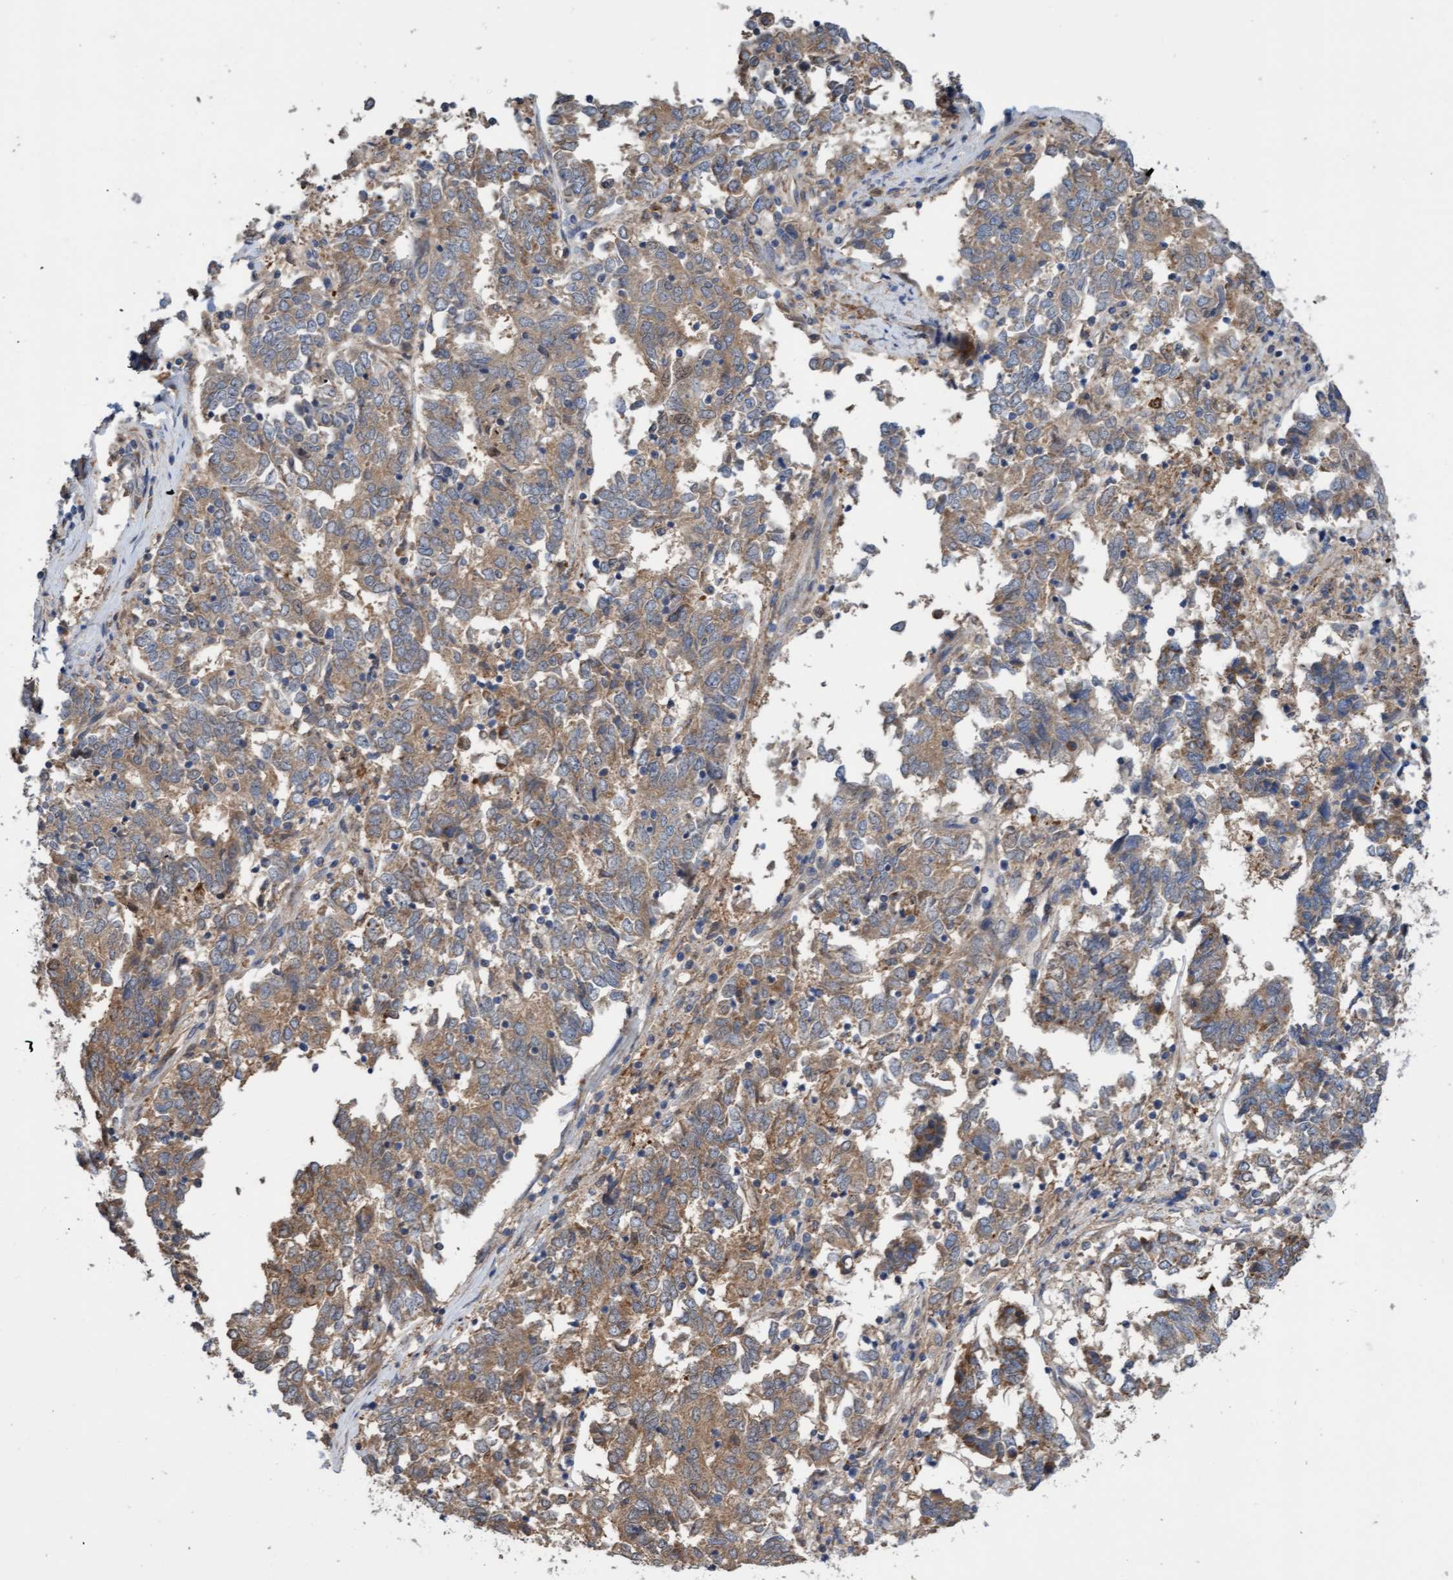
{"staining": {"intensity": "weak", "quantity": ">75%", "location": "cytoplasmic/membranous"}, "tissue": "endometrial cancer", "cell_type": "Tumor cells", "image_type": "cancer", "snomed": [{"axis": "morphology", "description": "Adenocarcinoma, NOS"}, {"axis": "topography", "description": "Endometrium"}], "caption": "Approximately >75% of tumor cells in endometrial cancer (adenocarcinoma) show weak cytoplasmic/membranous protein staining as visualized by brown immunohistochemical staining.", "gene": "ITFG1", "patient": {"sex": "female", "age": 80}}